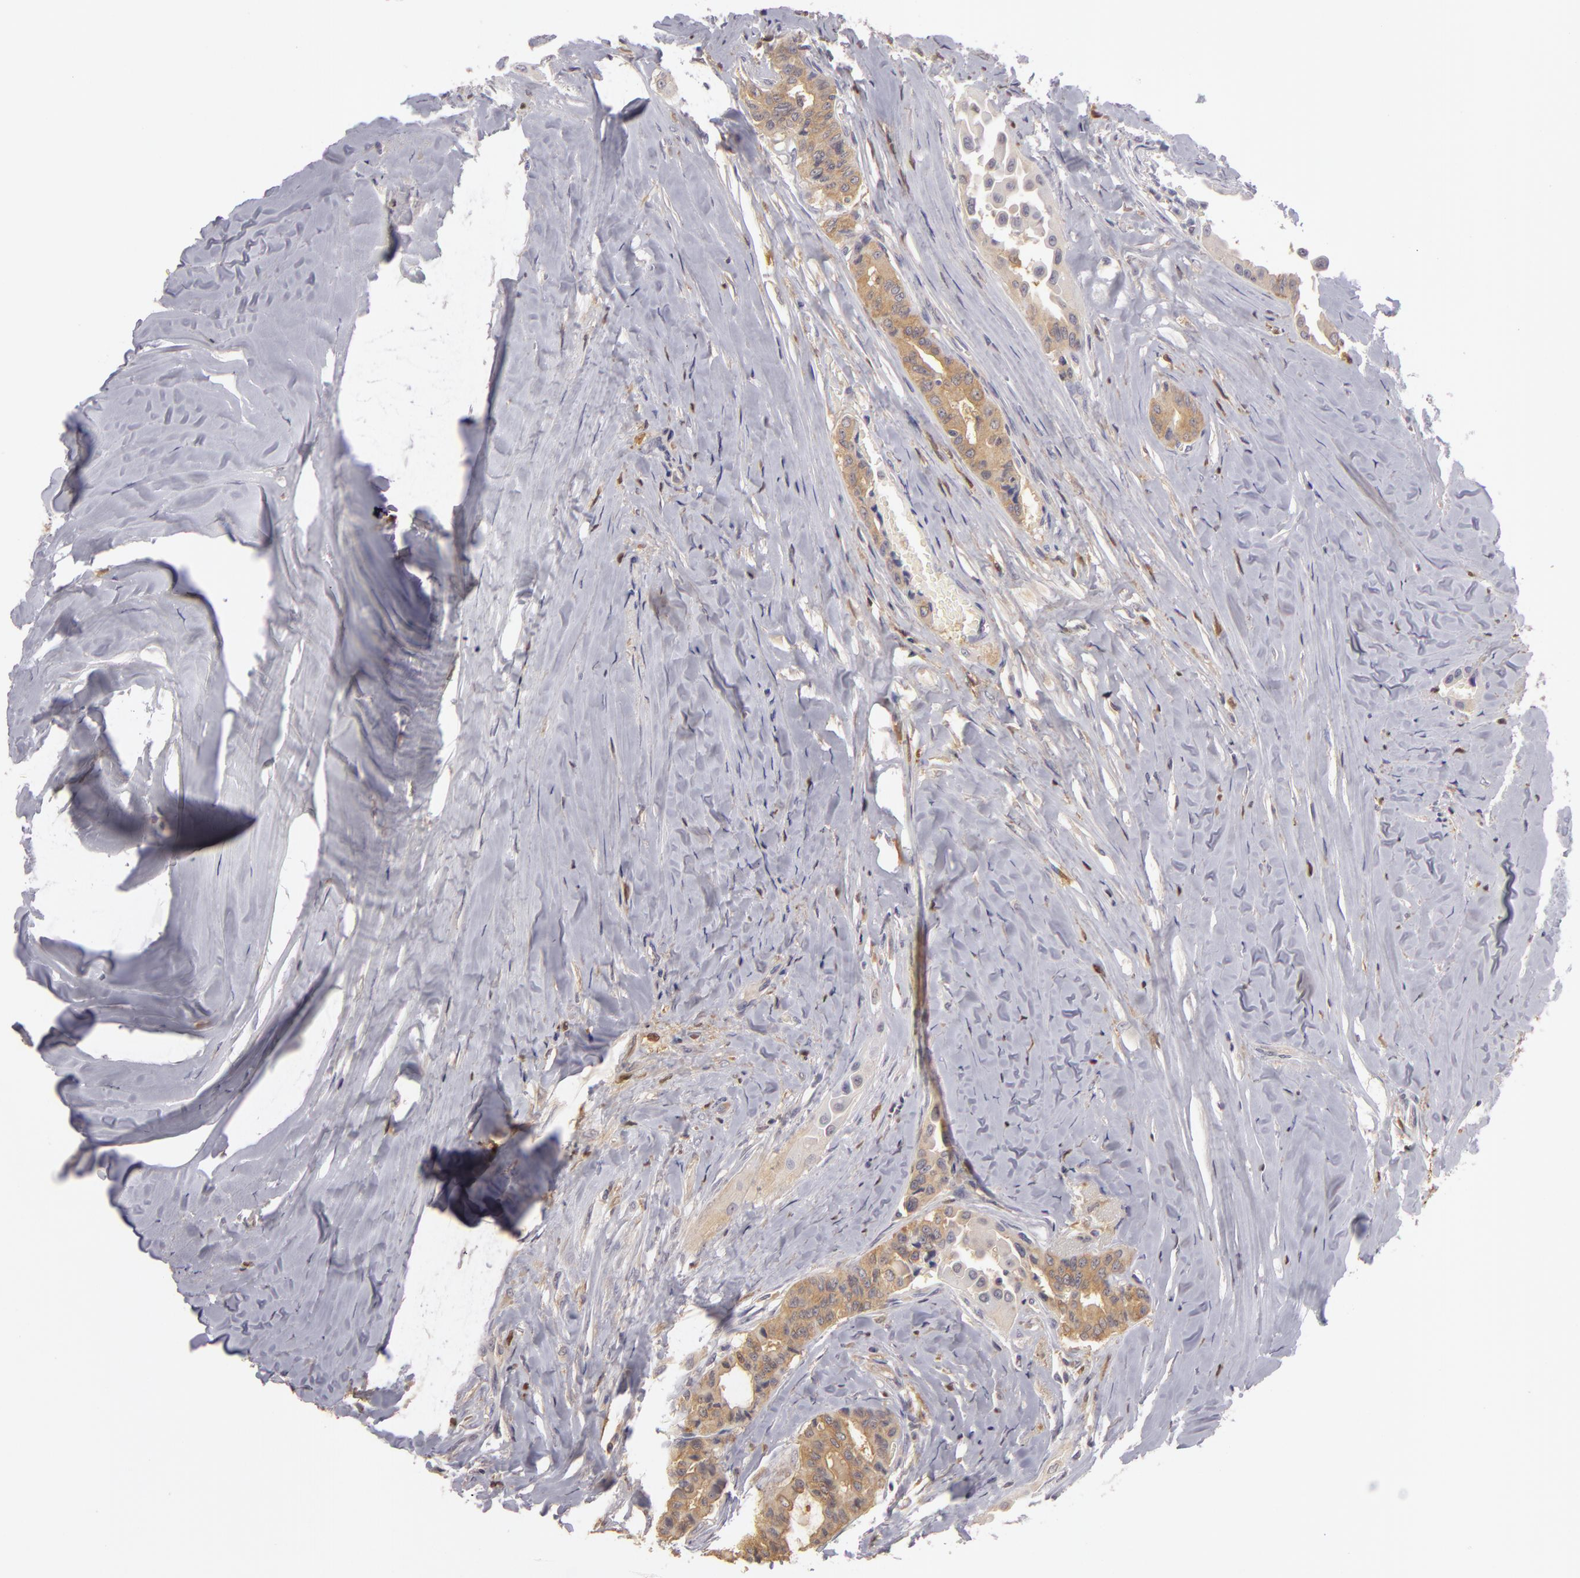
{"staining": {"intensity": "weak", "quantity": "25%-75%", "location": "cytoplasmic/membranous"}, "tissue": "thyroid cancer", "cell_type": "Tumor cells", "image_type": "cancer", "snomed": [{"axis": "morphology", "description": "Papillary adenocarcinoma, NOS"}, {"axis": "topography", "description": "Thyroid gland"}], "caption": "A brown stain shows weak cytoplasmic/membranous staining of a protein in thyroid papillary adenocarcinoma tumor cells. (DAB IHC with brightfield microscopy, high magnification).", "gene": "GNPDA1", "patient": {"sex": "male", "age": 87}}